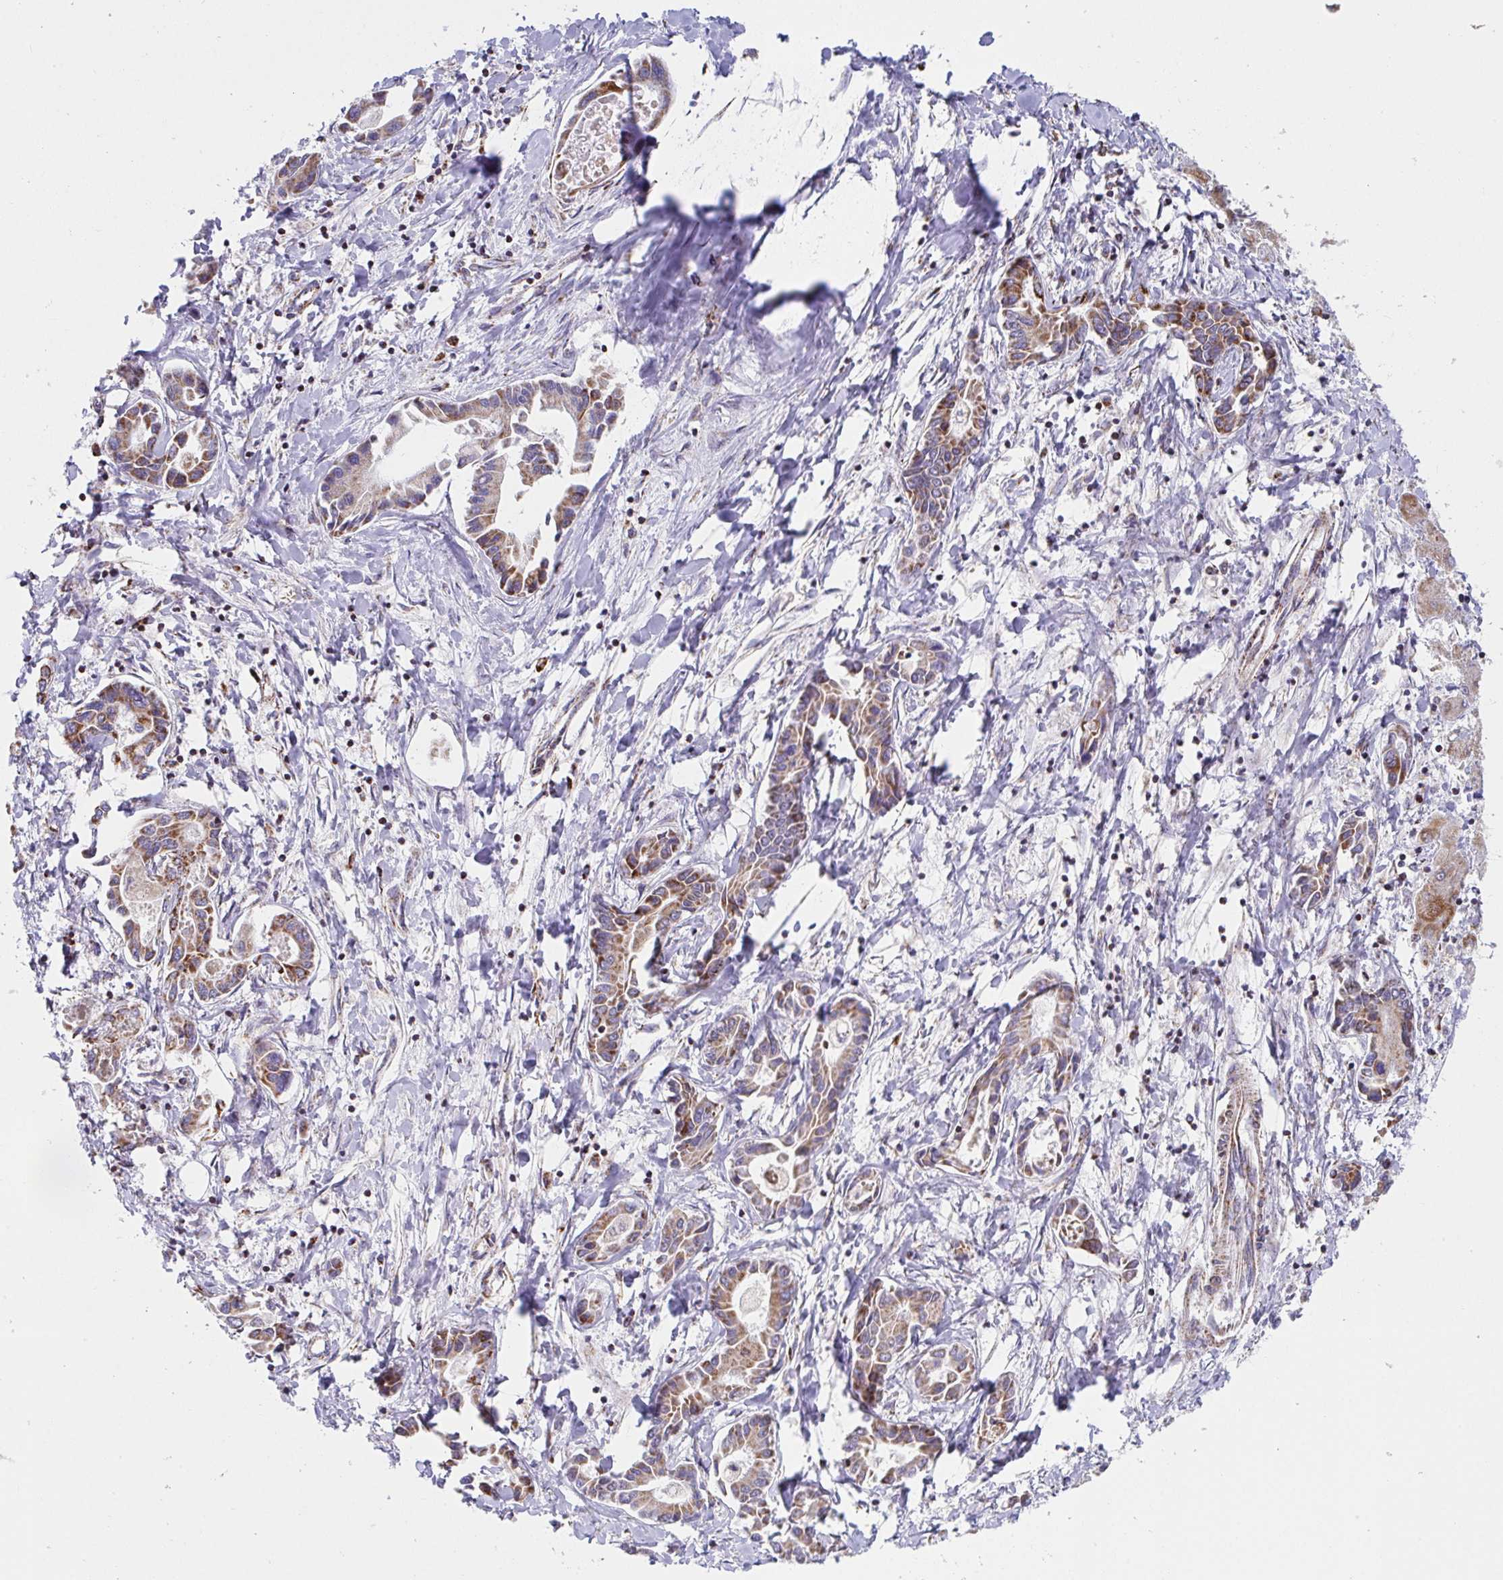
{"staining": {"intensity": "moderate", "quantity": ">75%", "location": "cytoplasmic/membranous"}, "tissue": "liver cancer", "cell_type": "Tumor cells", "image_type": "cancer", "snomed": [{"axis": "morphology", "description": "Cholangiocarcinoma"}, {"axis": "topography", "description": "Liver"}], "caption": "This is a histology image of immunohistochemistry (IHC) staining of liver cancer, which shows moderate expression in the cytoplasmic/membranous of tumor cells.", "gene": "ATP5MJ", "patient": {"sex": "male", "age": 66}}